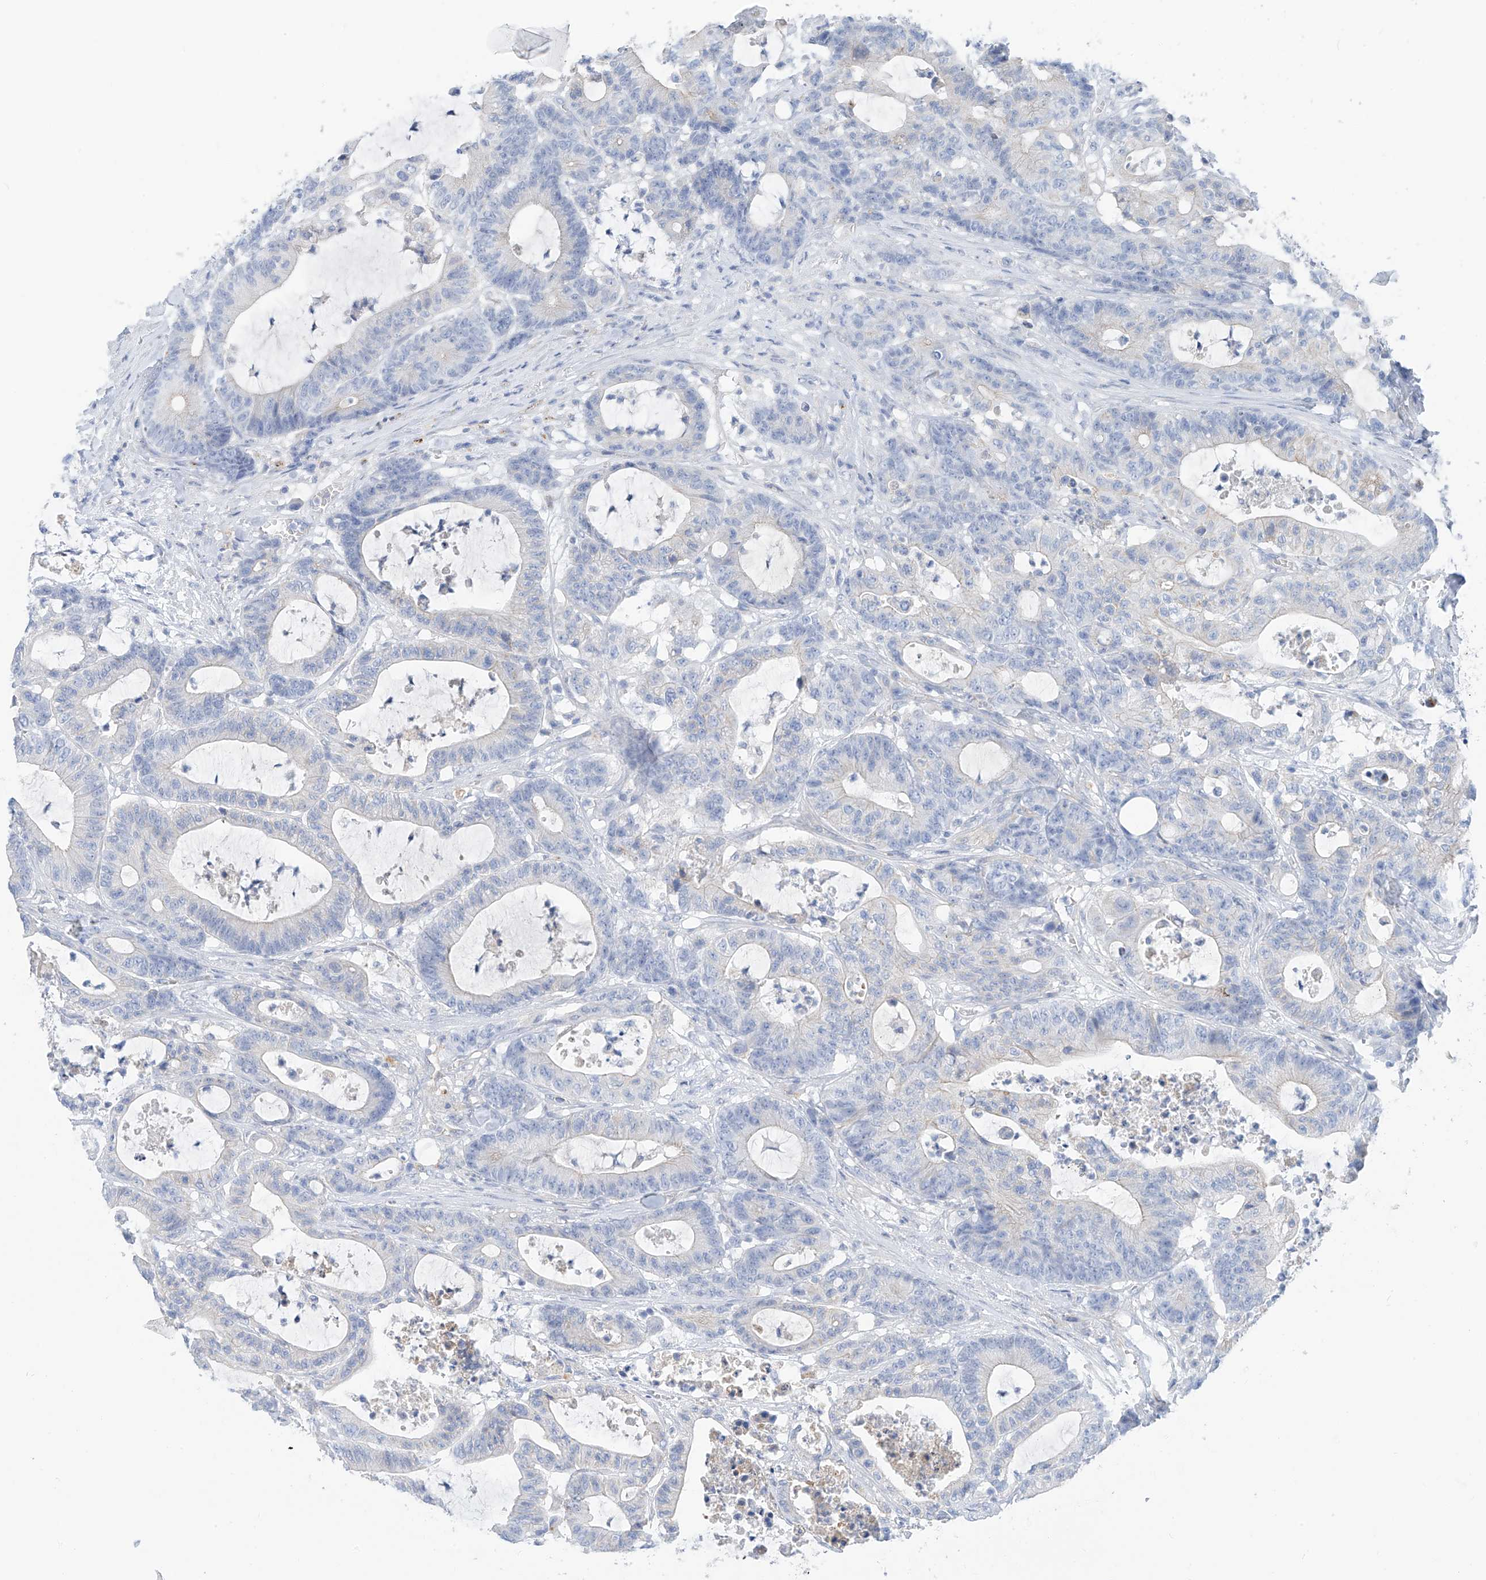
{"staining": {"intensity": "negative", "quantity": "none", "location": "none"}, "tissue": "colorectal cancer", "cell_type": "Tumor cells", "image_type": "cancer", "snomed": [{"axis": "morphology", "description": "Adenocarcinoma, NOS"}, {"axis": "topography", "description": "Colon"}], "caption": "Human colorectal adenocarcinoma stained for a protein using IHC displays no expression in tumor cells.", "gene": "ITGA9", "patient": {"sex": "female", "age": 84}}